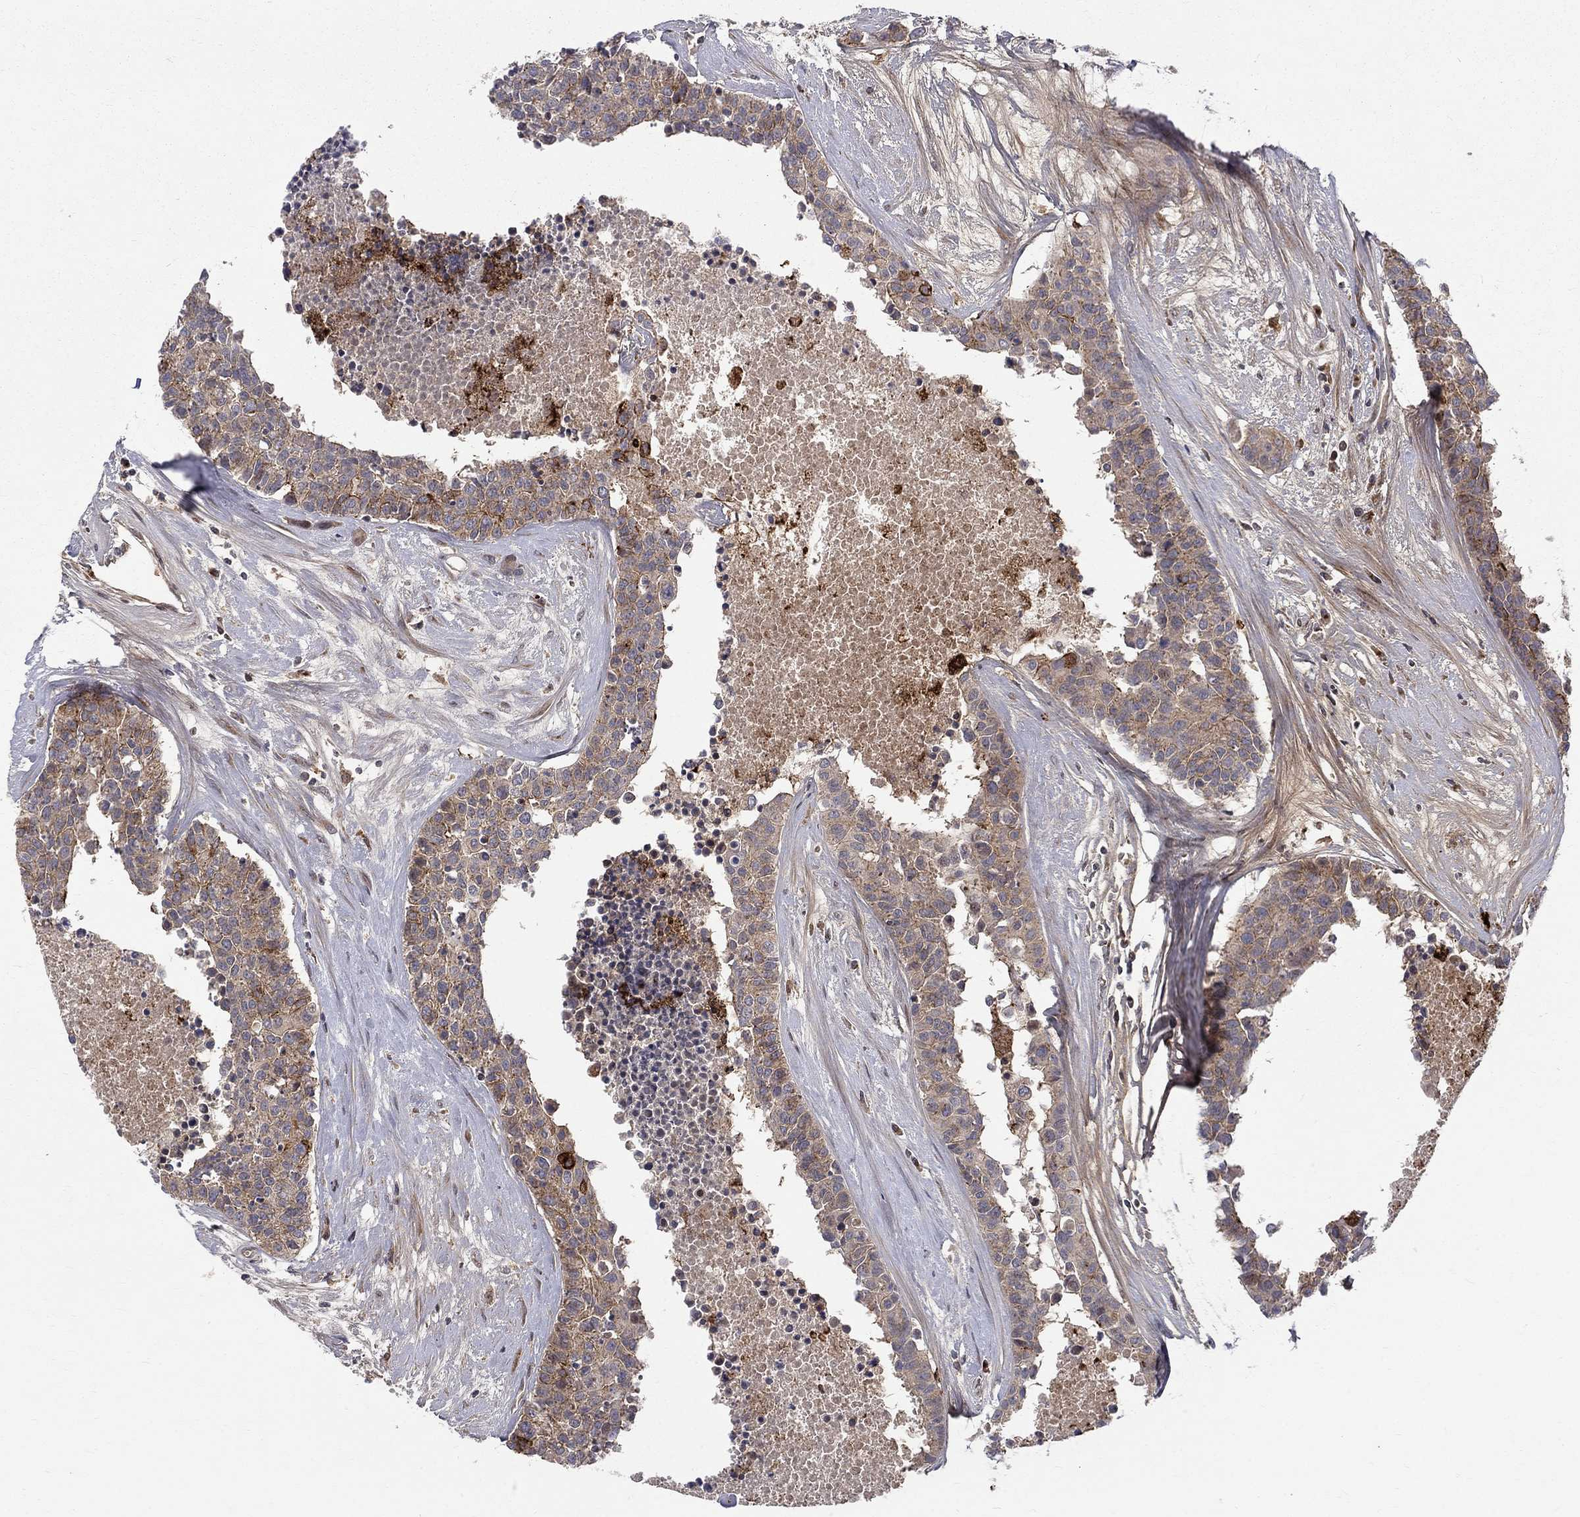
{"staining": {"intensity": "weak", "quantity": ">75%", "location": "cytoplasmic/membranous"}, "tissue": "carcinoid", "cell_type": "Tumor cells", "image_type": "cancer", "snomed": [{"axis": "morphology", "description": "Carcinoid, malignant, NOS"}, {"axis": "topography", "description": "Colon"}], "caption": "Immunohistochemical staining of human carcinoid (malignant) exhibits low levels of weak cytoplasmic/membranous staining in approximately >75% of tumor cells.", "gene": "WDR19", "patient": {"sex": "male", "age": 81}}